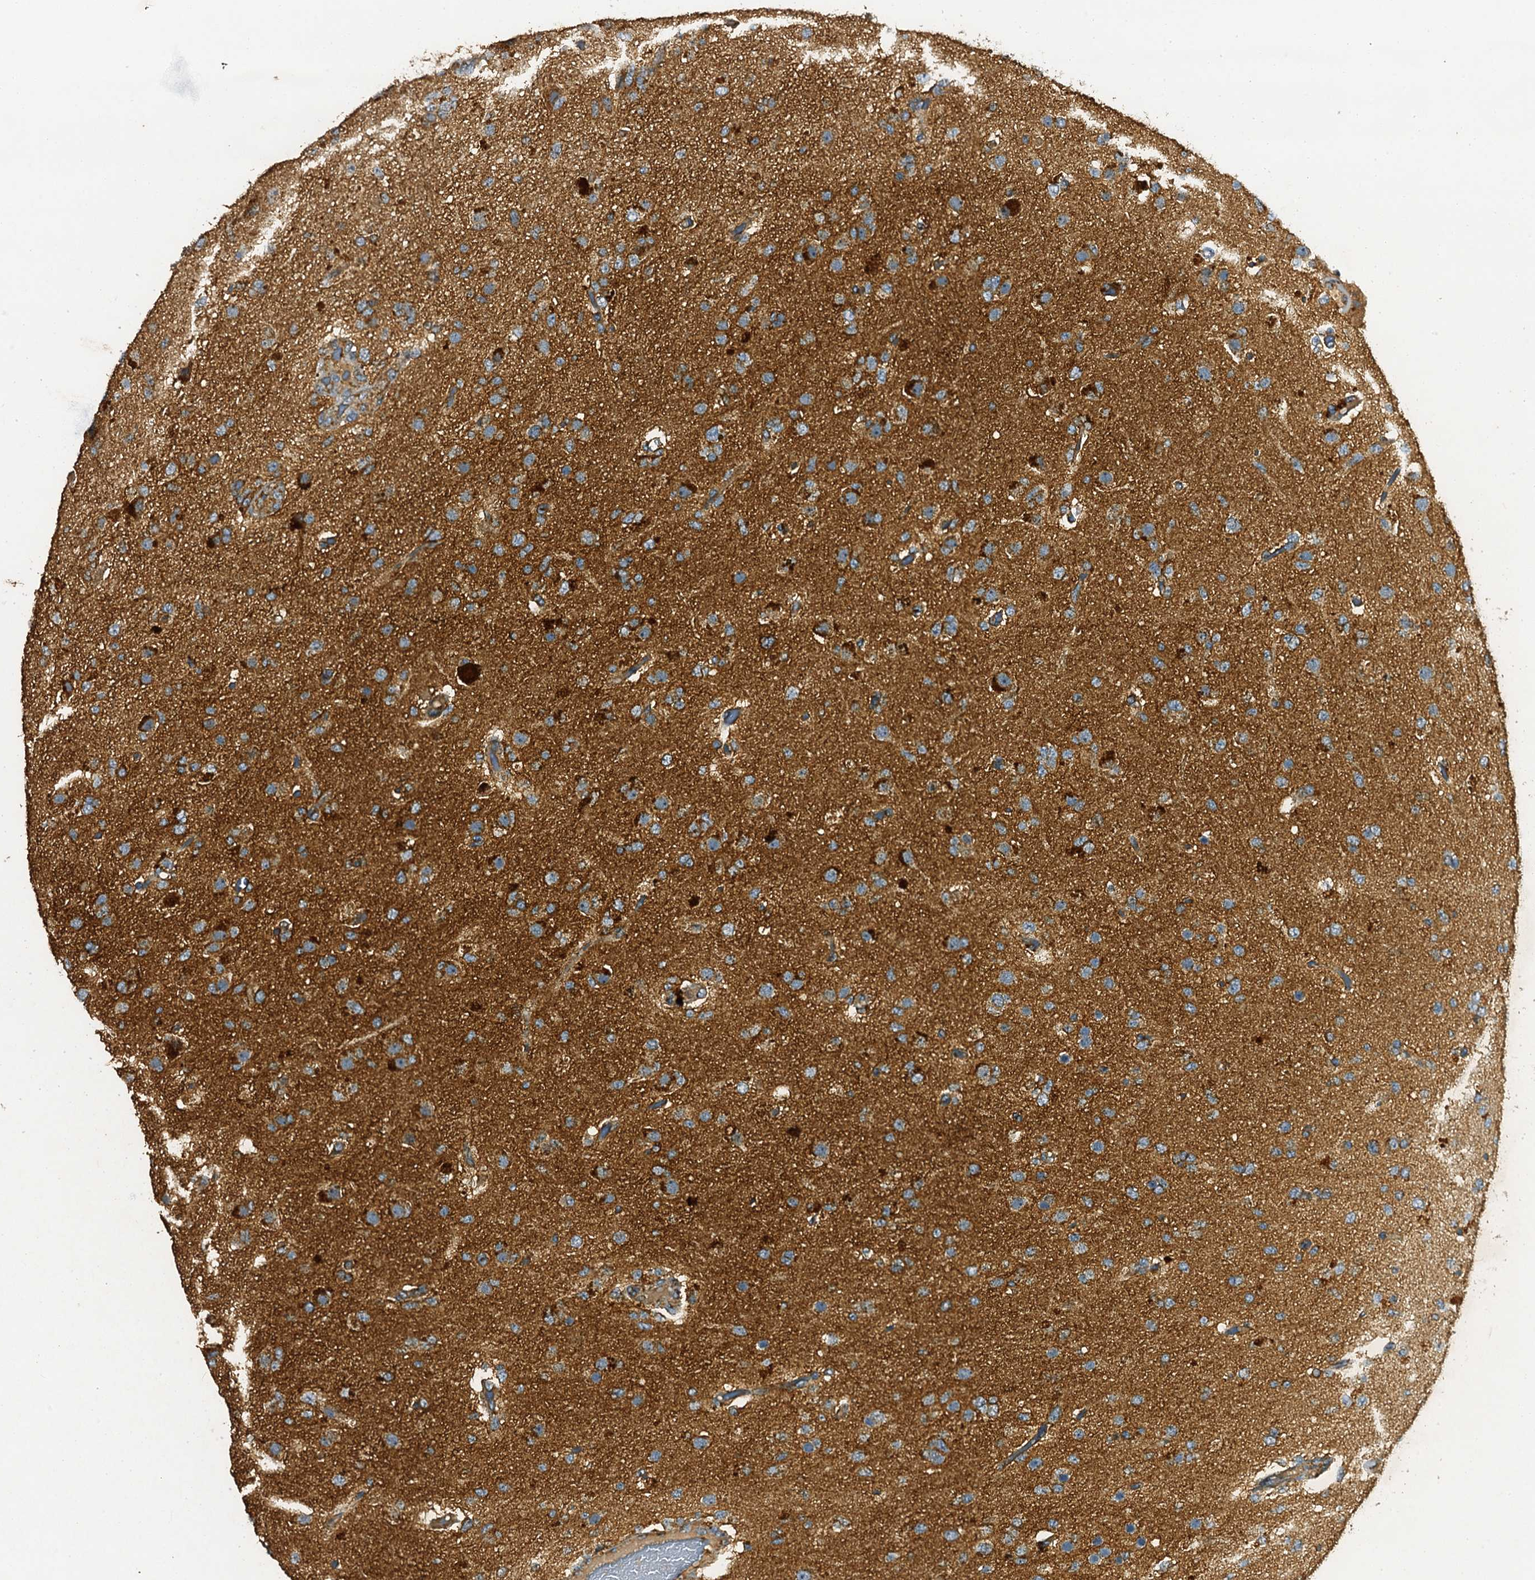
{"staining": {"intensity": "moderate", "quantity": ">75%", "location": "cytoplasmic/membranous"}, "tissue": "glioma", "cell_type": "Tumor cells", "image_type": "cancer", "snomed": [{"axis": "morphology", "description": "Glioma, malignant, High grade"}, {"axis": "topography", "description": "Brain"}], "caption": "Immunohistochemical staining of human glioma shows moderate cytoplasmic/membranous protein positivity in about >75% of tumor cells.", "gene": "NDUFA13", "patient": {"sex": "female", "age": 74}}